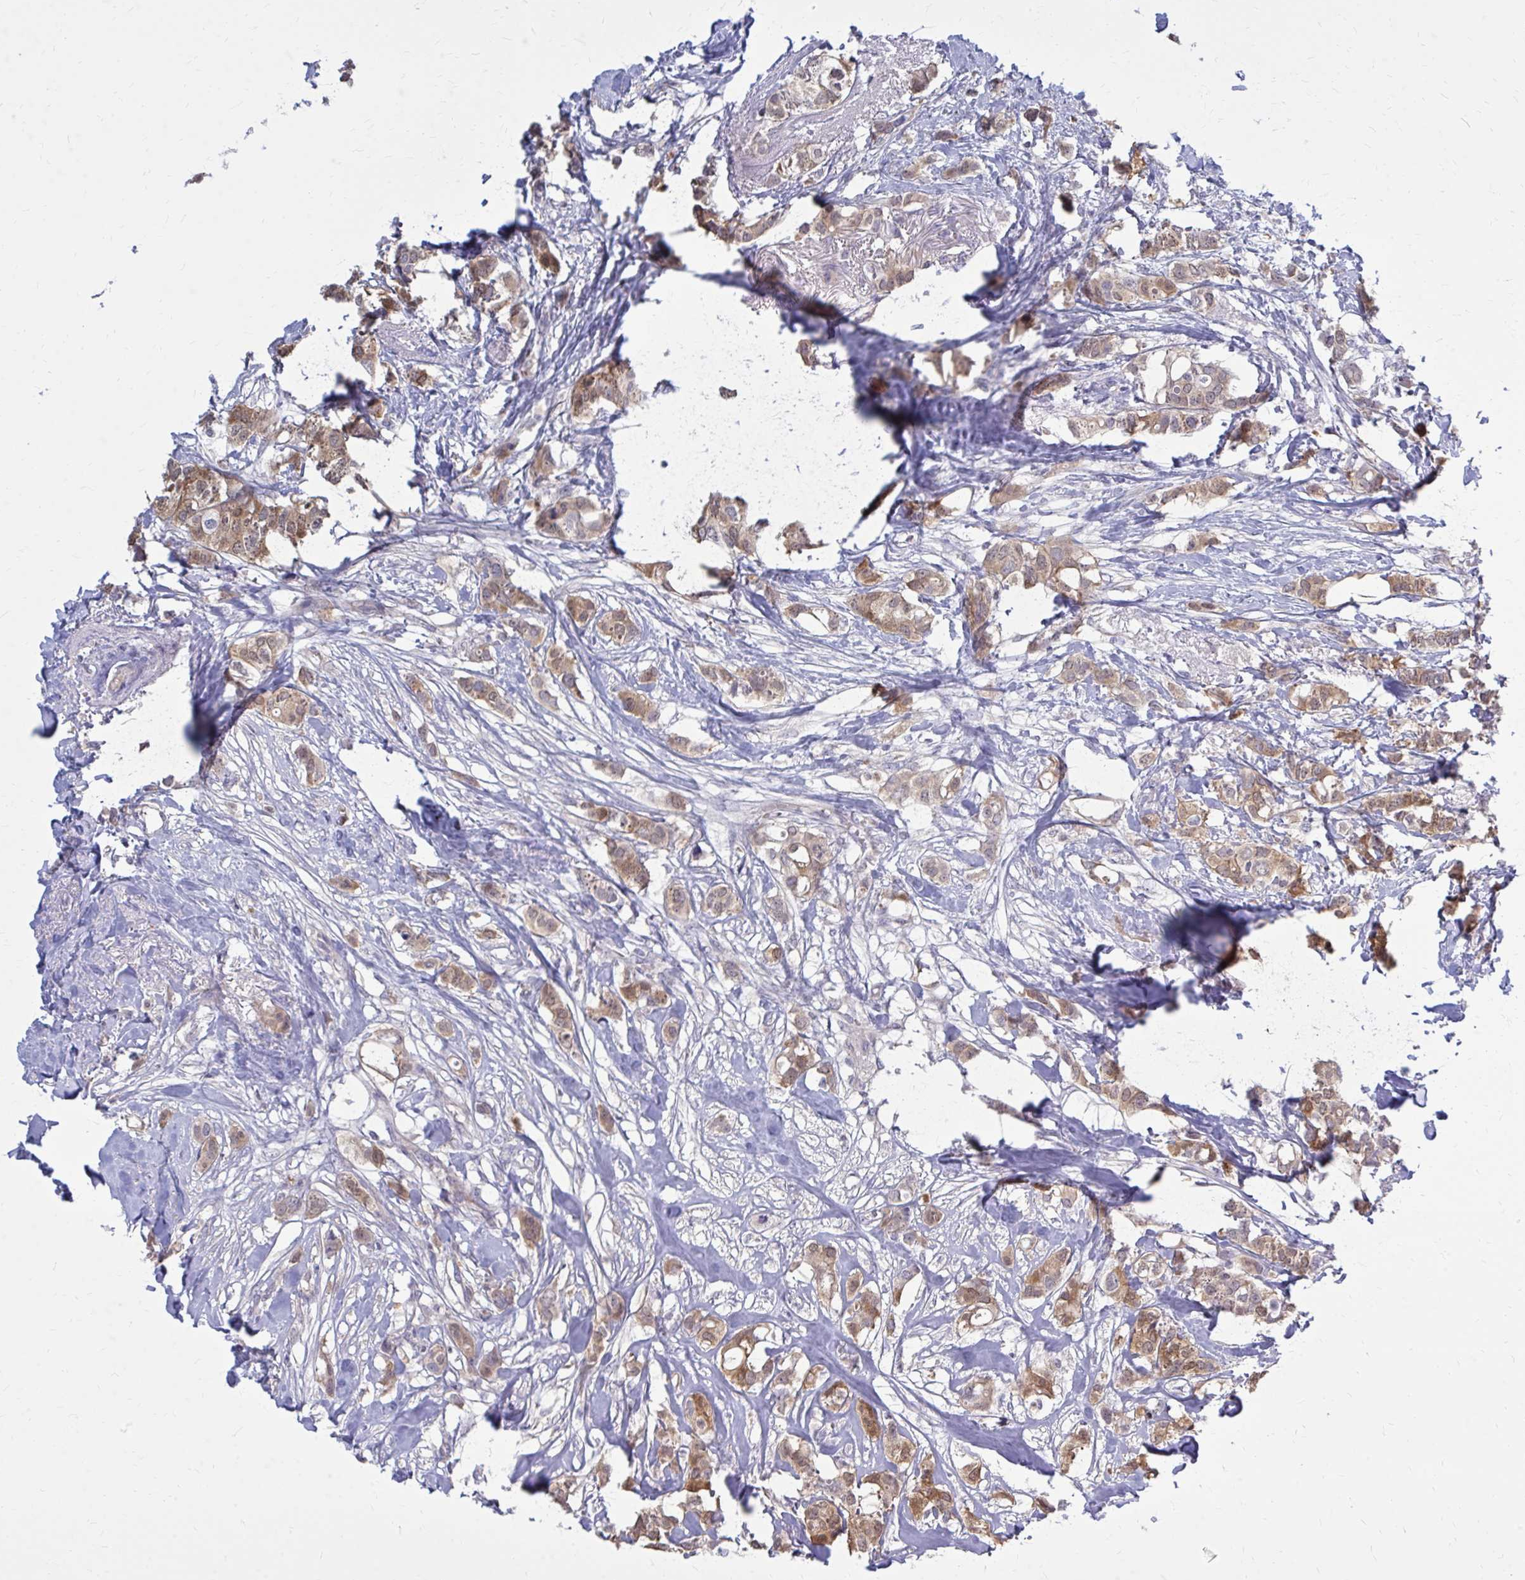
{"staining": {"intensity": "moderate", "quantity": ">75%", "location": "cytoplasmic/membranous"}, "tissue": "breast cancer", "cell_type": "Tumor cells", "image_type": "cancer", "snomed": [{"axis": "morphology", "description": "Duct carcinoma"}, {"axis": "topography", "description": "Breast"}], "caption": "Immunohistochemistry (IHC) image of neoplastic tissue: invasive ductal carcinoma (breast) stained using immunohistochemistry (IHC) reveals medium levels of moderate protein expression localized specifically in the cytoplasmic/membranous of tumor cells, appearing as a cytoplasmic/membranous brown color.", "gene": "DBI", "patient": {"sex": "female", "age": 62}}